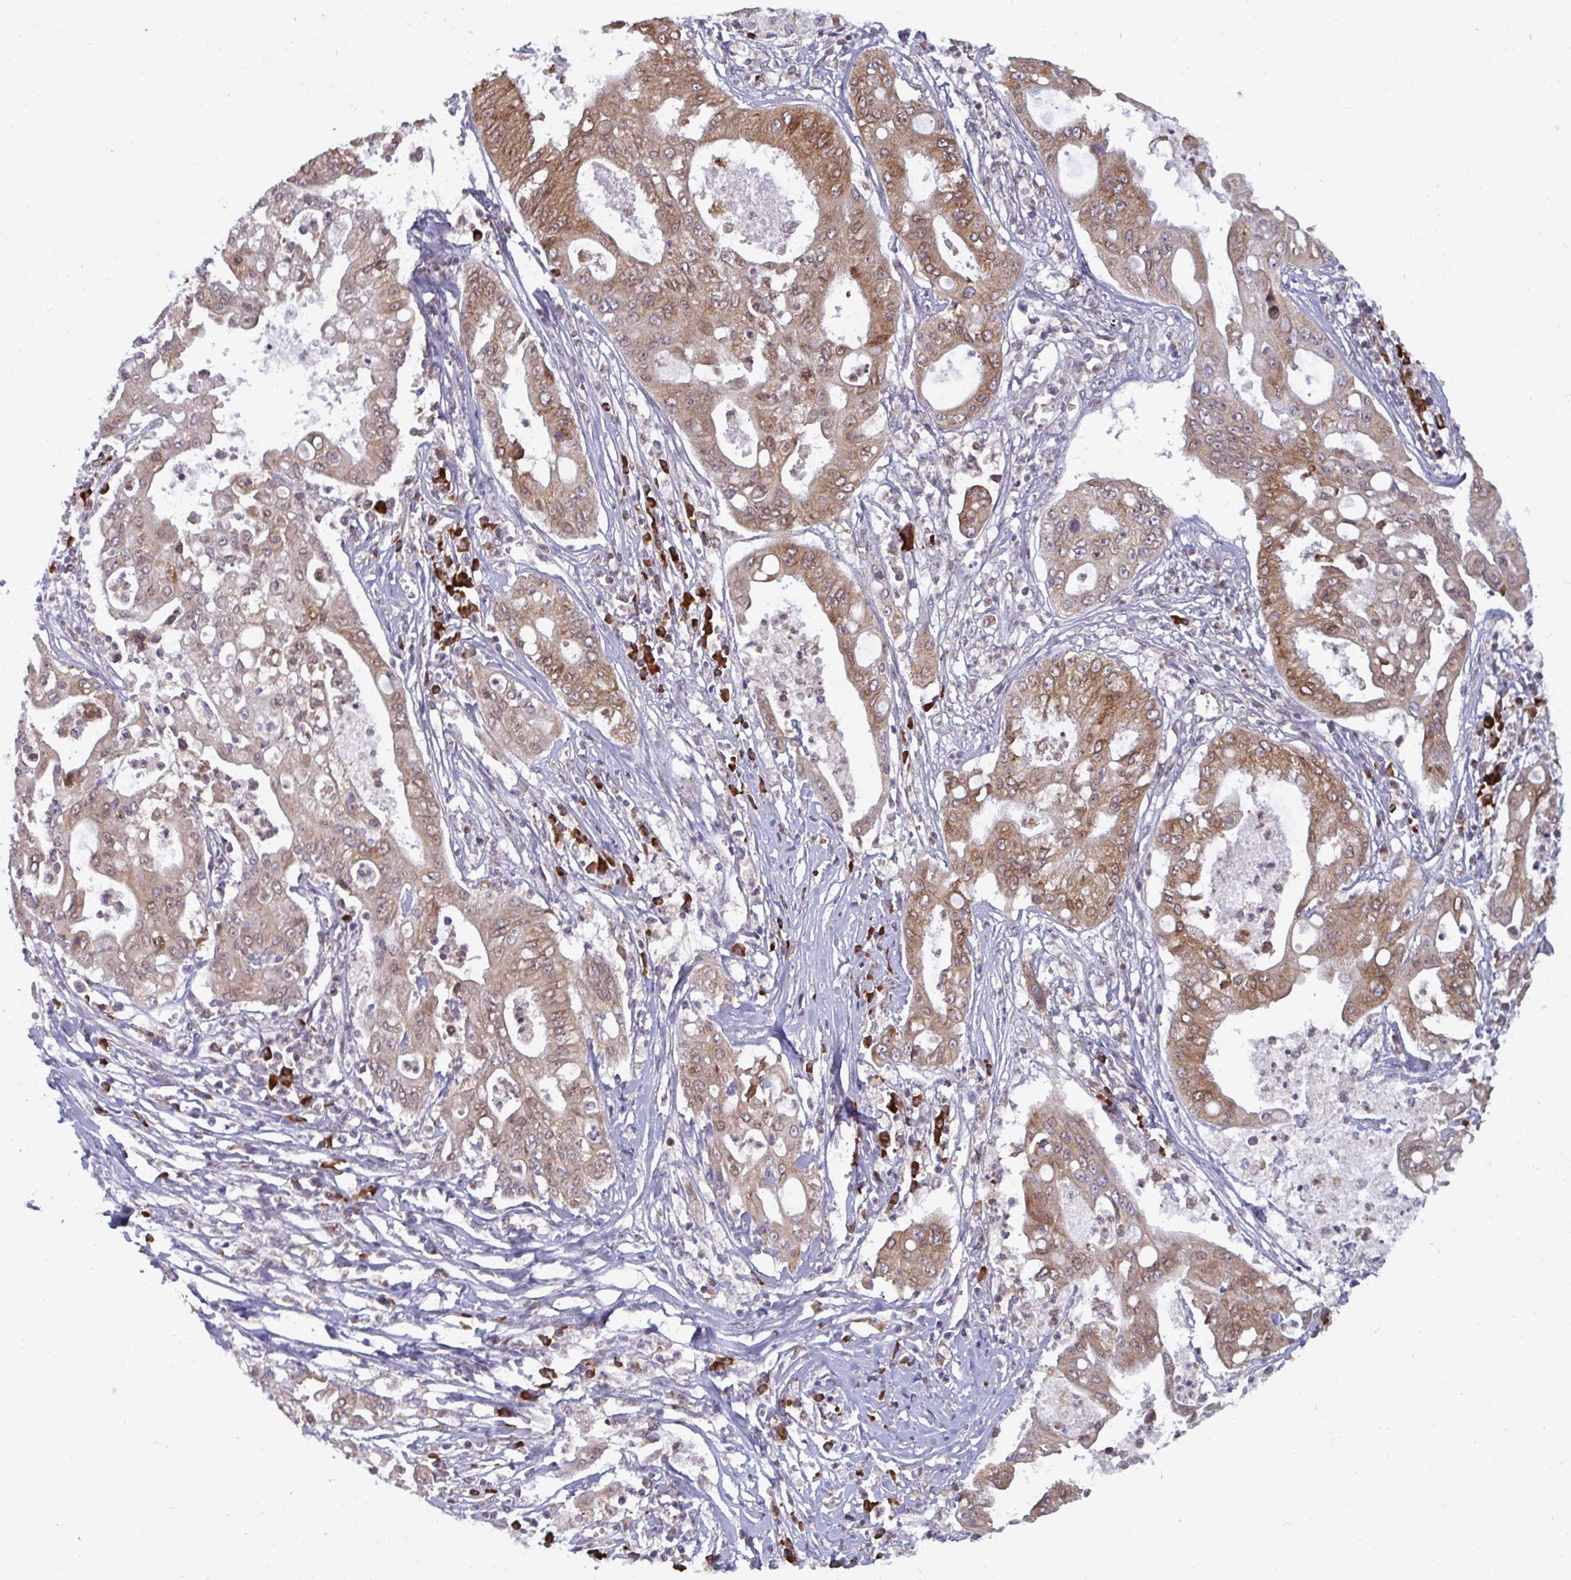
{"staining": {"intensity": "negative", "quantity": "none", "location": "none"}, "tissue": "ovarian cancer", "cell_type": "Tumor cells", "image_type": "cancer", "snomed": [{"axis": "morphology", "description": "Cystadenocarcinoma, mucinous, NOS"}, {"axis": "topography", "description": "Ovary"}], "caption": "Protein analysis of mucinous cystadenocarcinoma (ovarian) displays no significant staining in tumor cells.", "gene": "LYSMD4", "patient": {"sex": "female", "age": 70}}